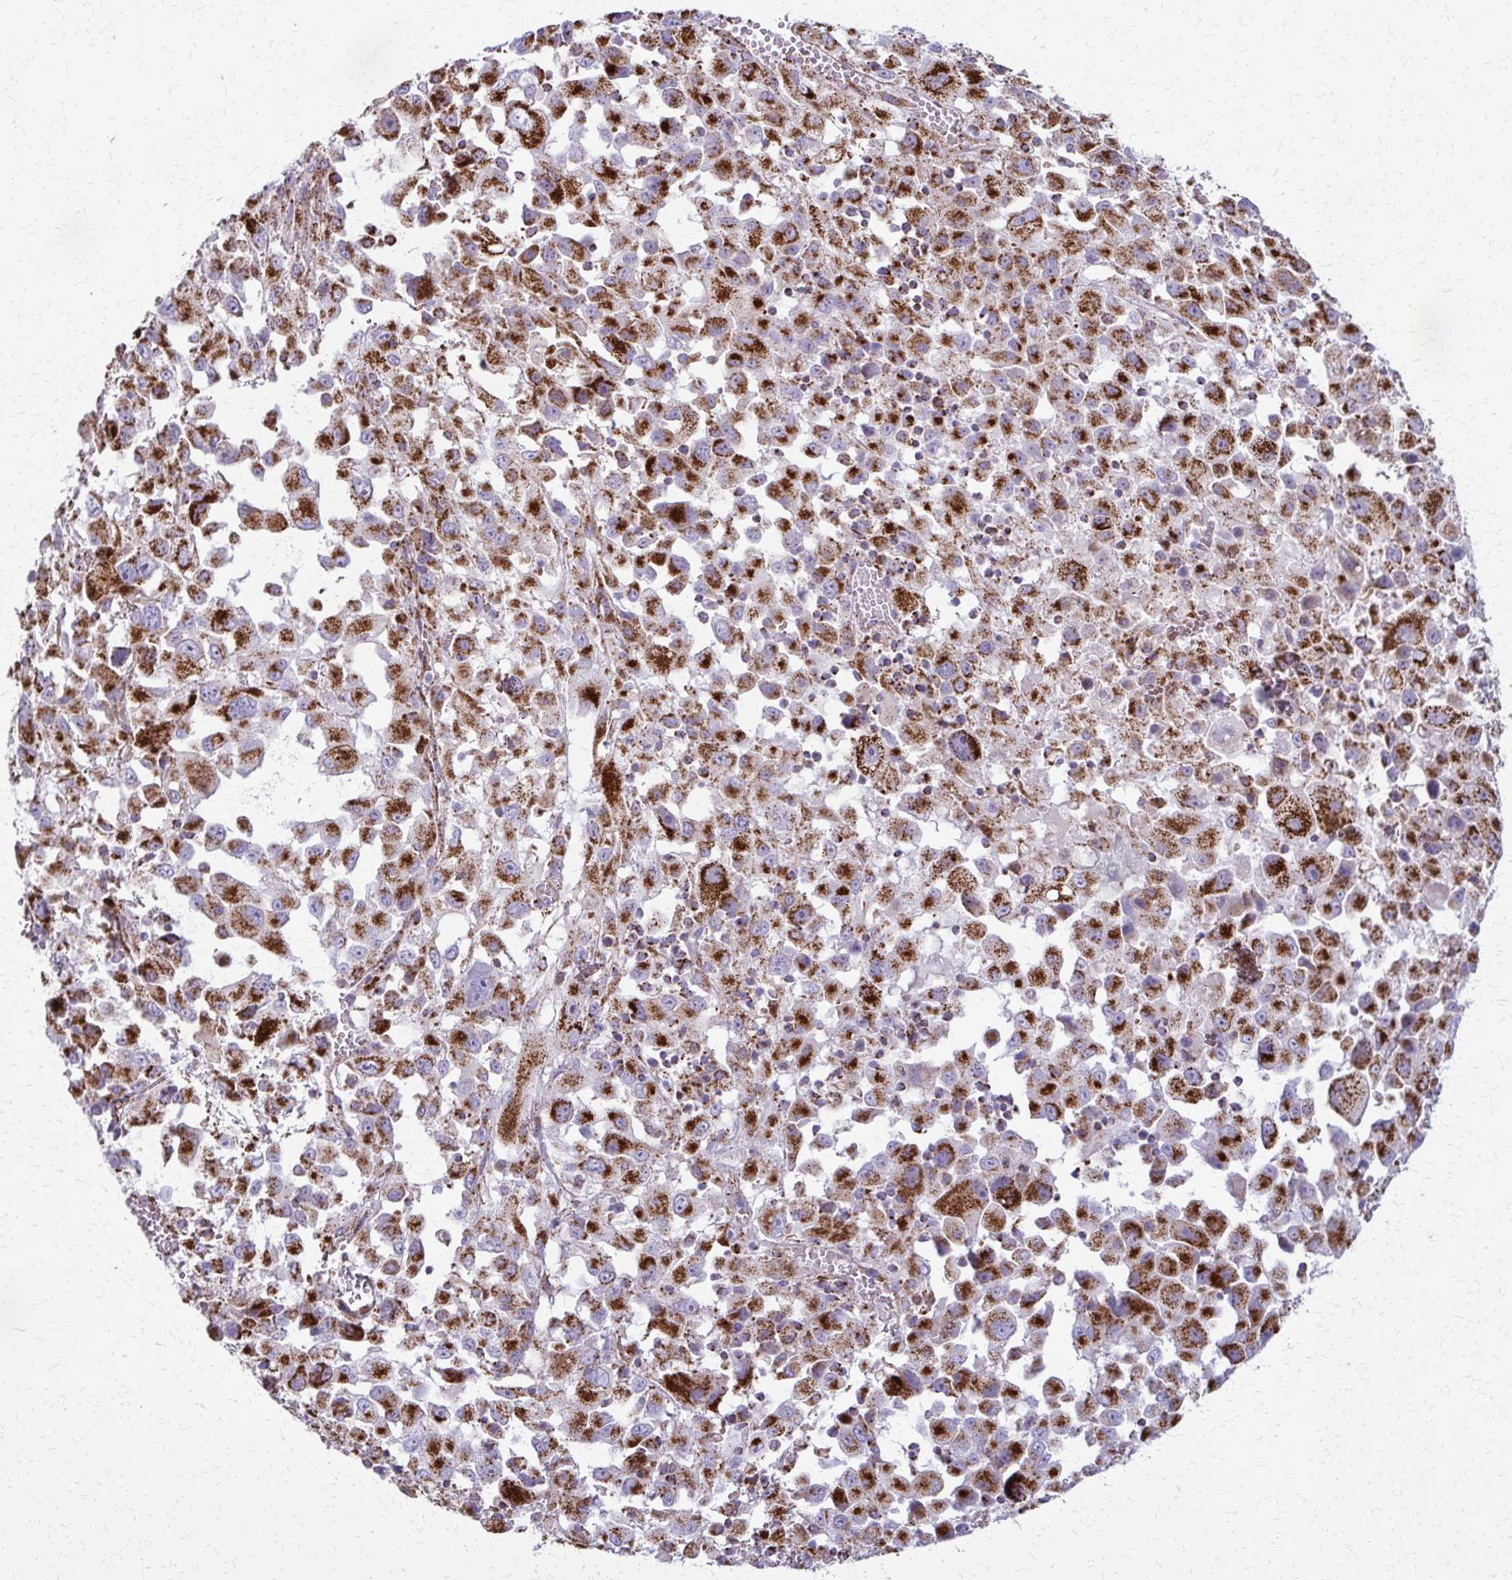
{"staining": {"intensity": "strong", "quantity": ">75%", "location": "cytoplasmic/membranous"}, "tissue": "melanoma", "cell_type": "Tumor cells", "image_type": "cancer", "snomed": [{"axis": "morphology", "description": "Malignant melanoma, Metastatic site"}, {"axis": "topography", "description": "Soft tissue"}], "caption": "Melanoma was stained to show a protein in brown. There is high levels of strong cytoplasmic/membranous staining in about >75% of tumor cells. Ihc stains the protein of interest in brown and the nuclei are stained blue.", "gene": "TVP23A", "patient": {"sex": "male", "age": 50}}